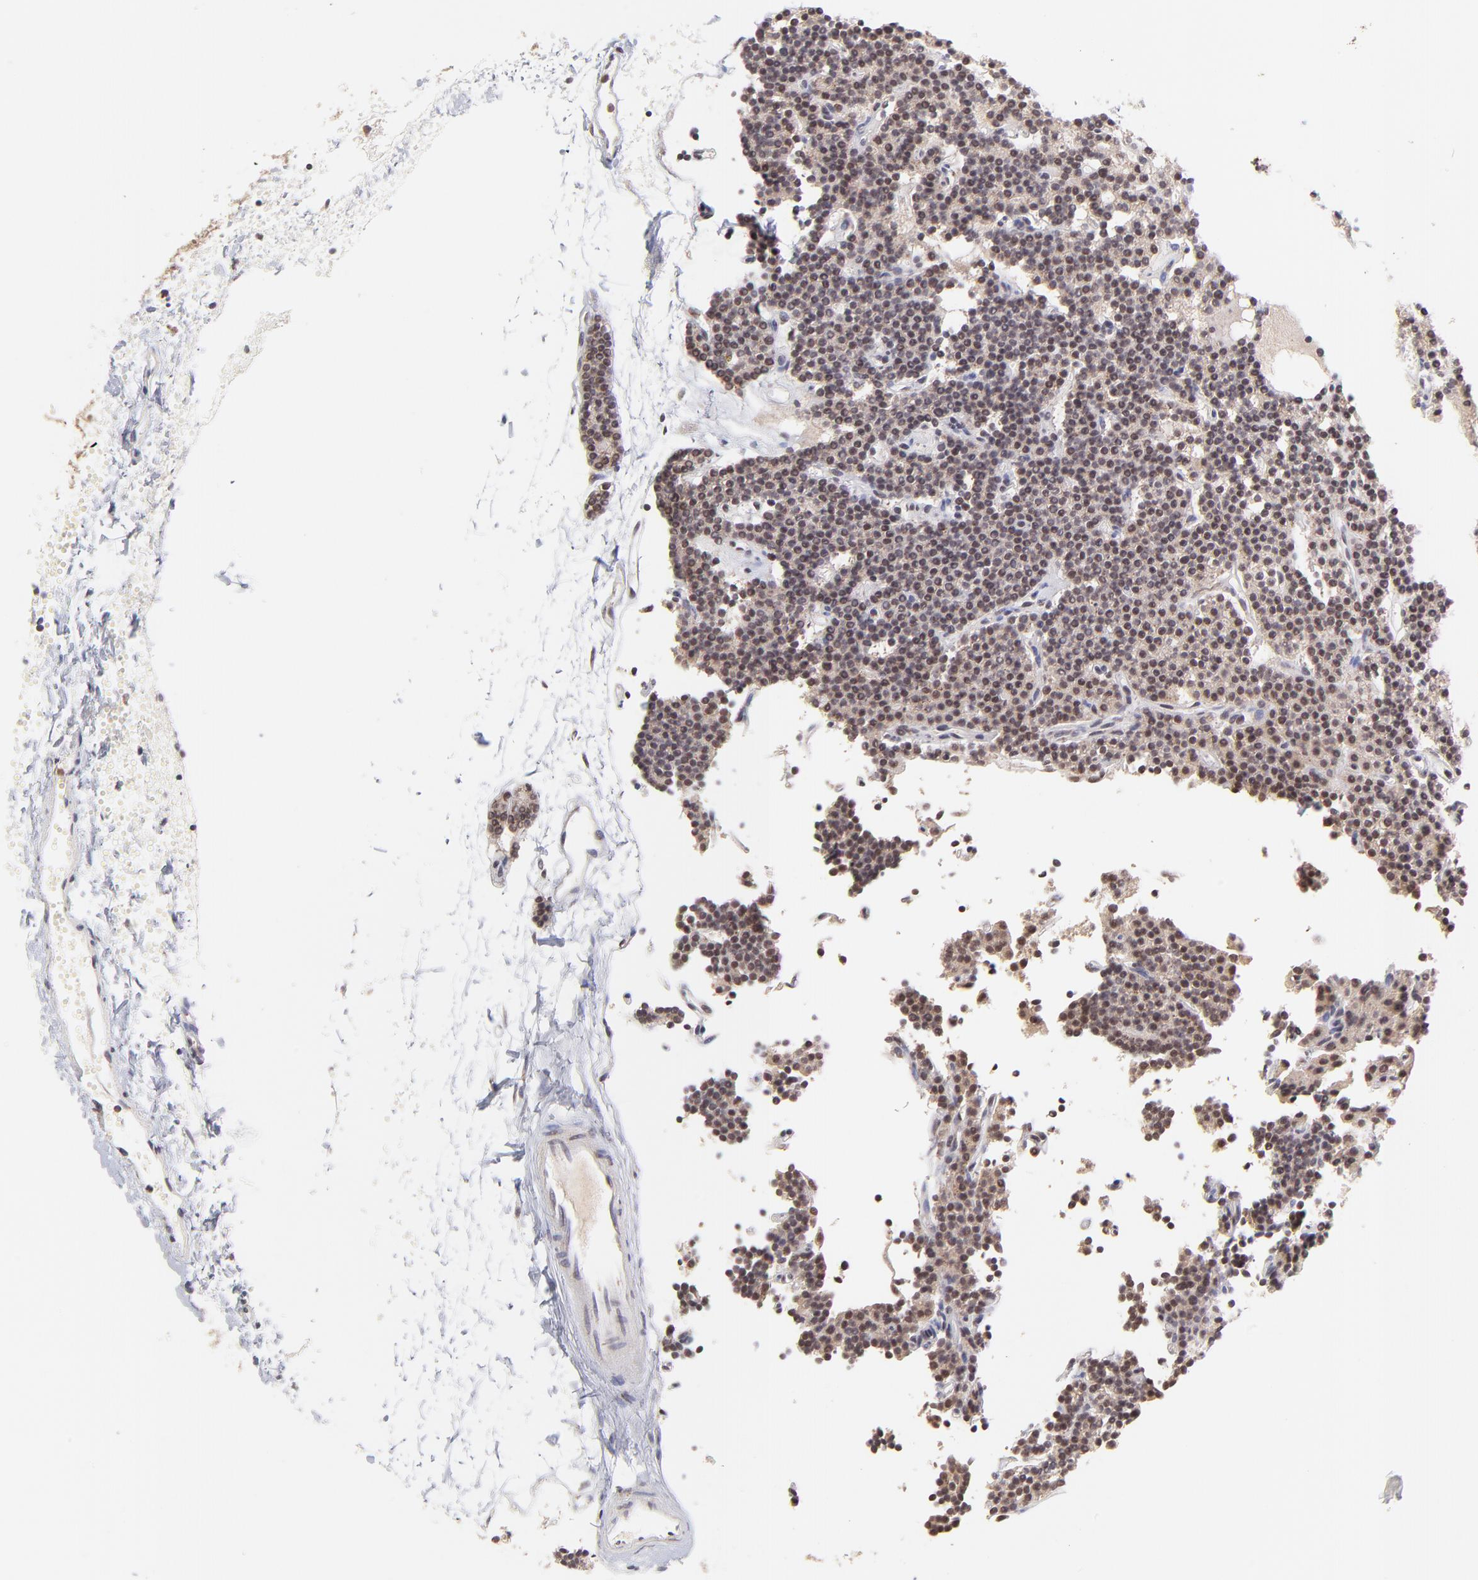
{"staining": {"intensity": "weak", "quantity": ">75%", "location": "nuclear"}, "tissue": "parathyroid gland", "cell_type": "Glandular cells", "image_type": "normal", "snomed": [{"axis": "morphology", "description": "Normal tissue, NOS"}, {"axis": "topography", "description": "Parathyroid gland"}], "caption": "Immunohistochemistry (IHC) of unremarkable parathyroid gland shows low levels of weak nuclear positivity in about >75% of glandular cells.", "gene": "MED12", "patient": {"sex": "female", "age": 45}}